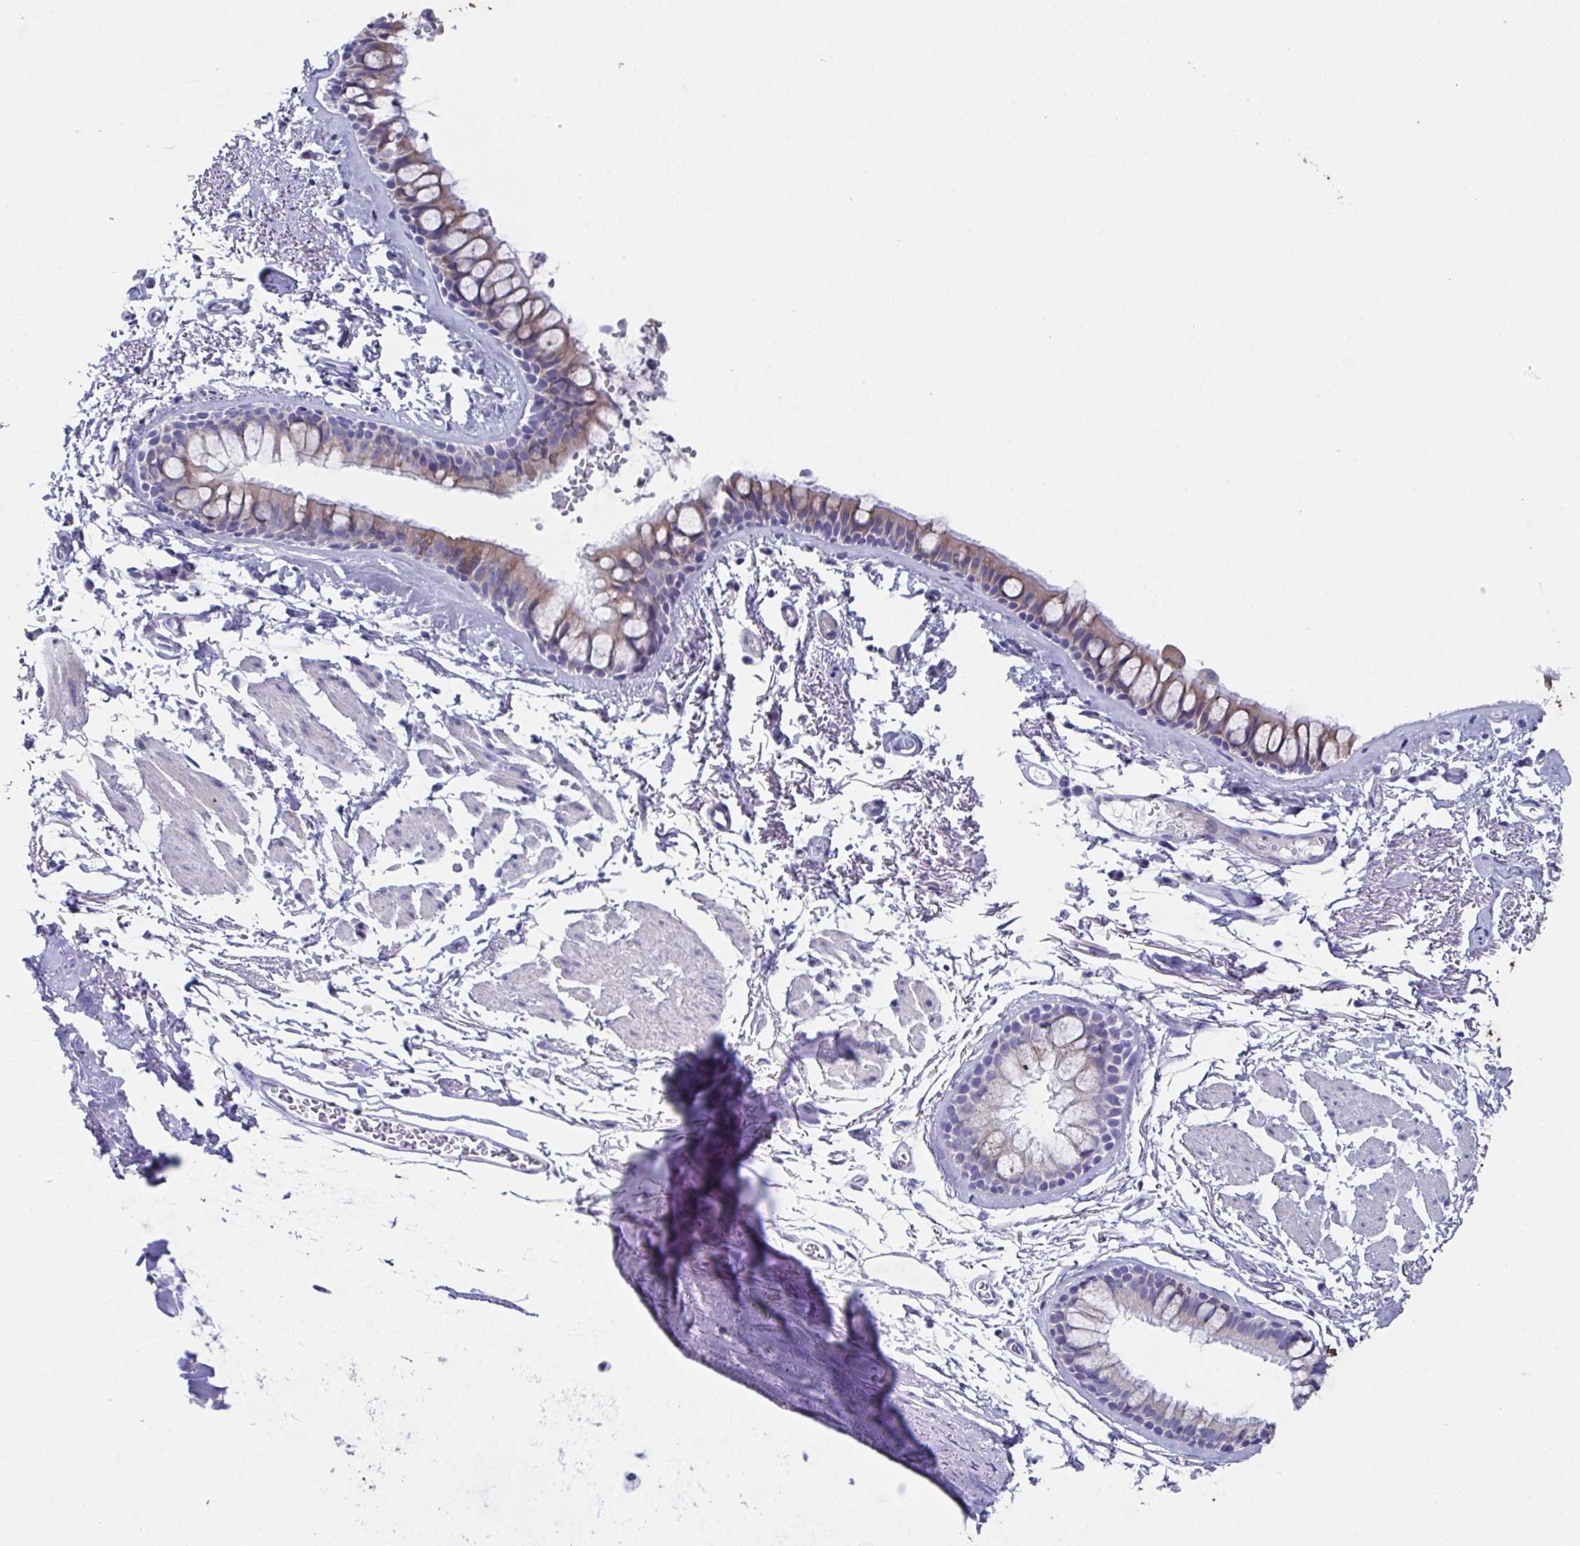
{"staining": {"intensity": "moderate", "quantity": "25%-75%", "location": "cytoplasmic/membranous"}, "tissue": "bronchus", "cell_type": "Respiratory epithelial cells", "image_type": "normal", "snomed": [{"axis": "morphology", "description": "Normal tissue, NOS"}, {"axis": "topography", "description": "Cartilage tissue"}, {"axis": "topography", "description": "Bronchus"}], "caption": "Bronchus stained with DAB (3,3'-diaminobenzidine) immunohistochemistry displays medium levels of moderate cytoplasmic/membranous staining in approximately 25%-75% of respiratory epithelial cells.", "gene": "SSC4D", "patient": {"sex": "female", "age": 79}}